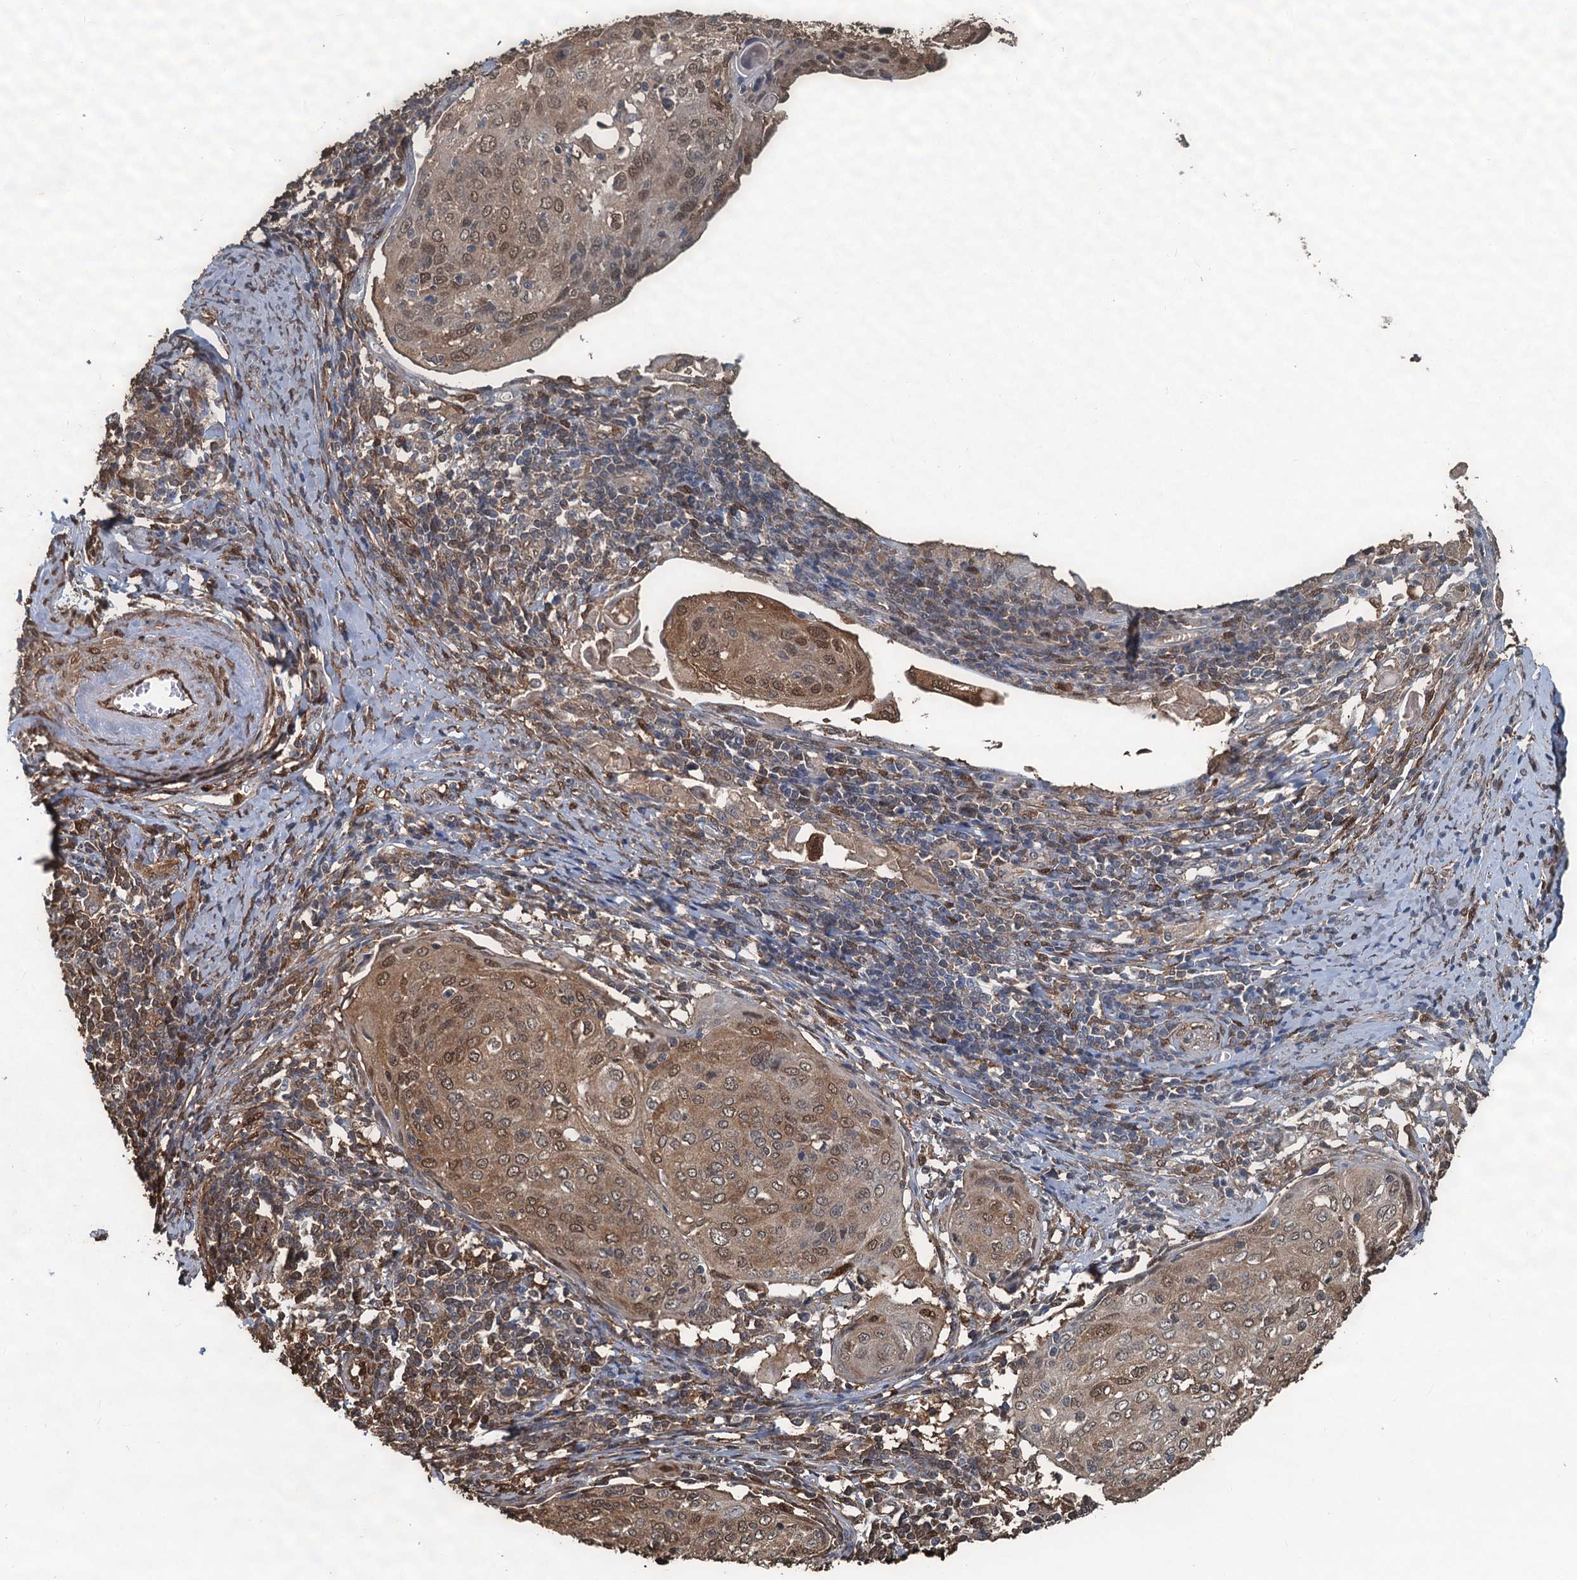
{"staining": {"intensity": "moderate", "quantity": ">75%", "location": "cytoplasmic/membranous,nuclear"}, "tissue": "cervical cancer", "cell_type": "Tumor cells", "image_type": "cancer", "snomed": [{"axis": "morphology", "description": "Squamous cell carcinoma, NOS"}, {"axis": "topography", "description": "Cervix"}], "caption": "An image of human cervical cancer (squamous cell carcinoma) stained for a protein displays moderate cytoplasmic/membranous and nuclear brown staining in tumor cells.", "gene": "S100A6", "patient": {"sex": "female", "age": 67}}